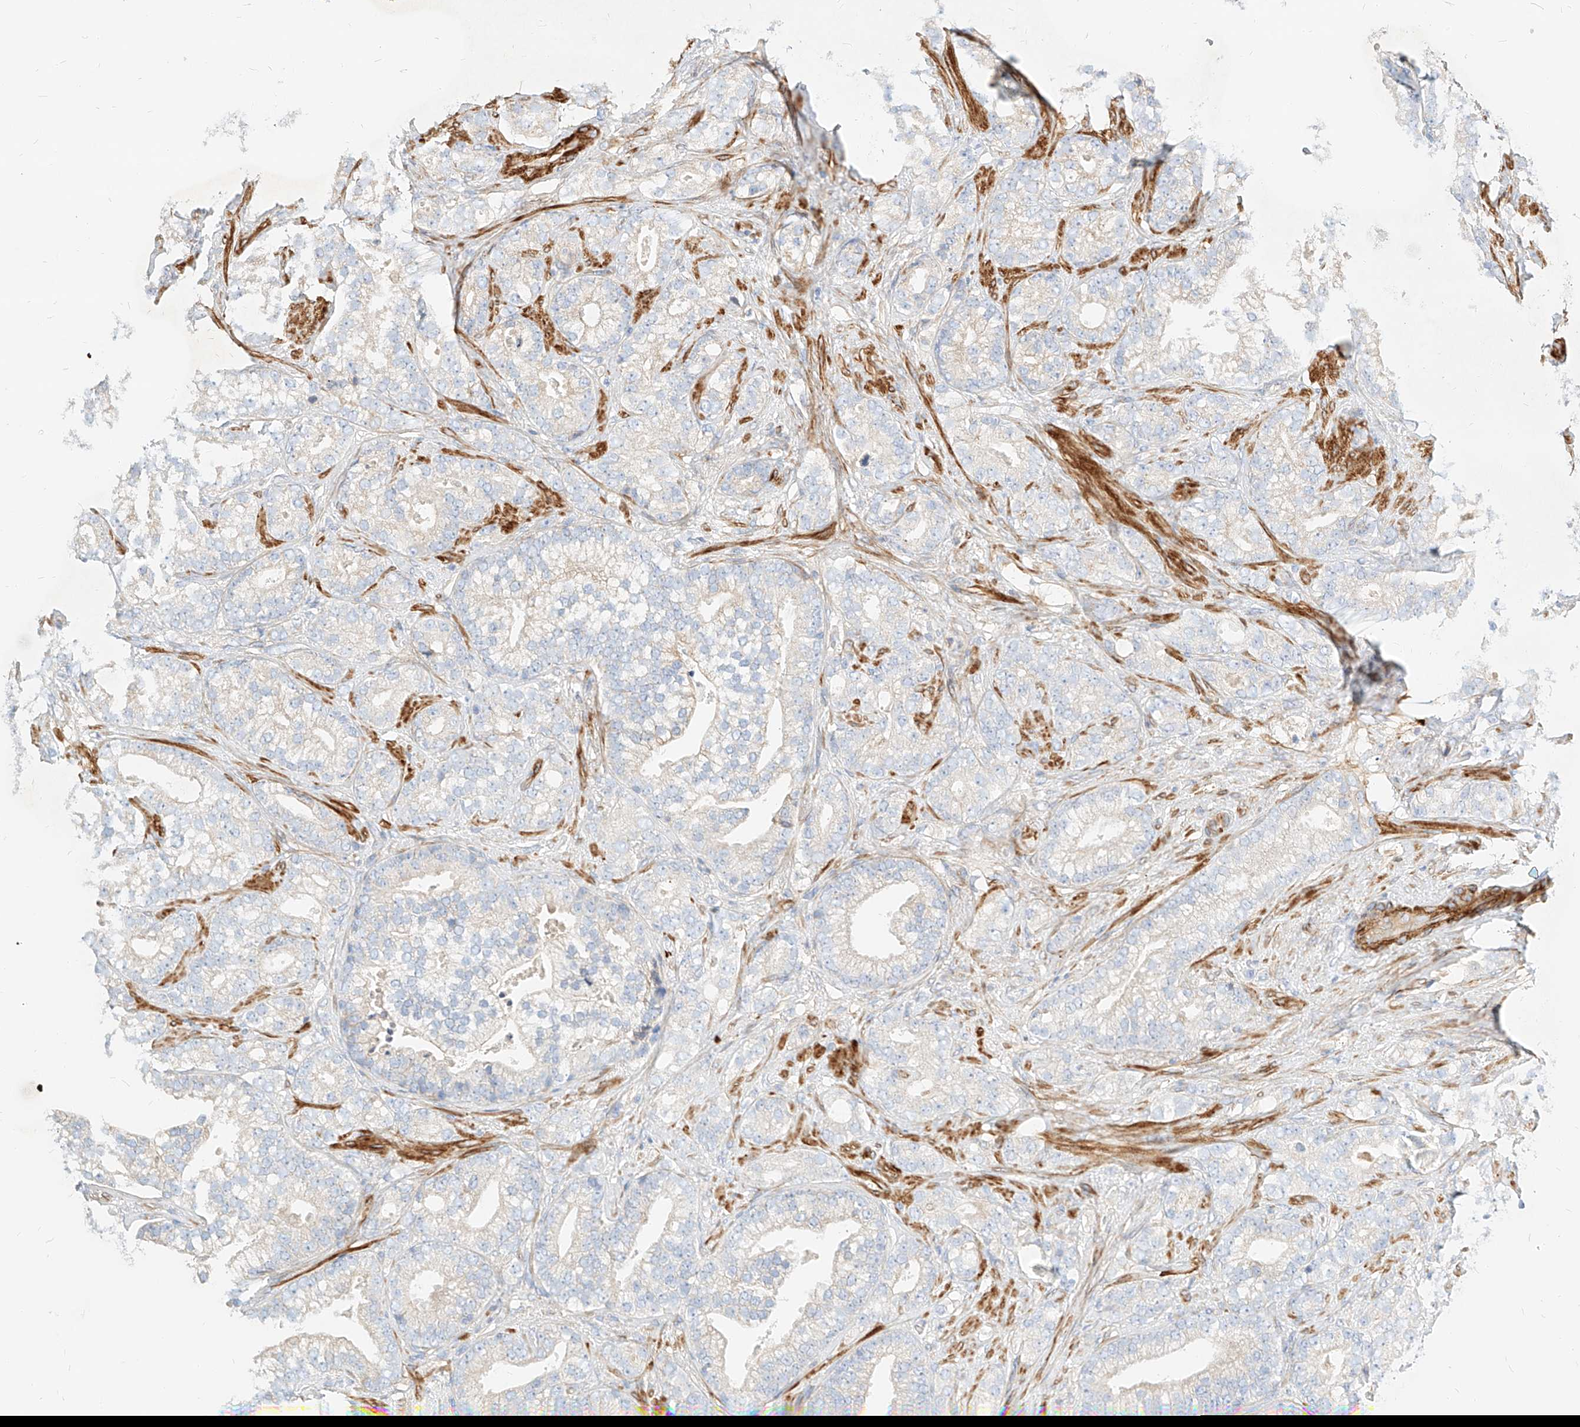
{"staining": {"intensity": "negative", "quantity": "none", "location": "none"}, "tissue": "prostate cancer", "cell_type": "Tumor cells", "image_type": "cancer", "snomed": [{"axis": "morphology", "description": "Adenocarcinoma, High grade"}, {"axis": "topography", "description": "Prostate and seminal vesicle, NOS"}], "caption": "High magnification brightfield microscopy of prostate cancer stained with DAB (3,3'-diaminobenzidine) (brown) and counterstained with hematoxylin (blue): tumor cells show no significant expression.", "gene": "KCNH5", "patient": {"sex": "male", "age": 67}}